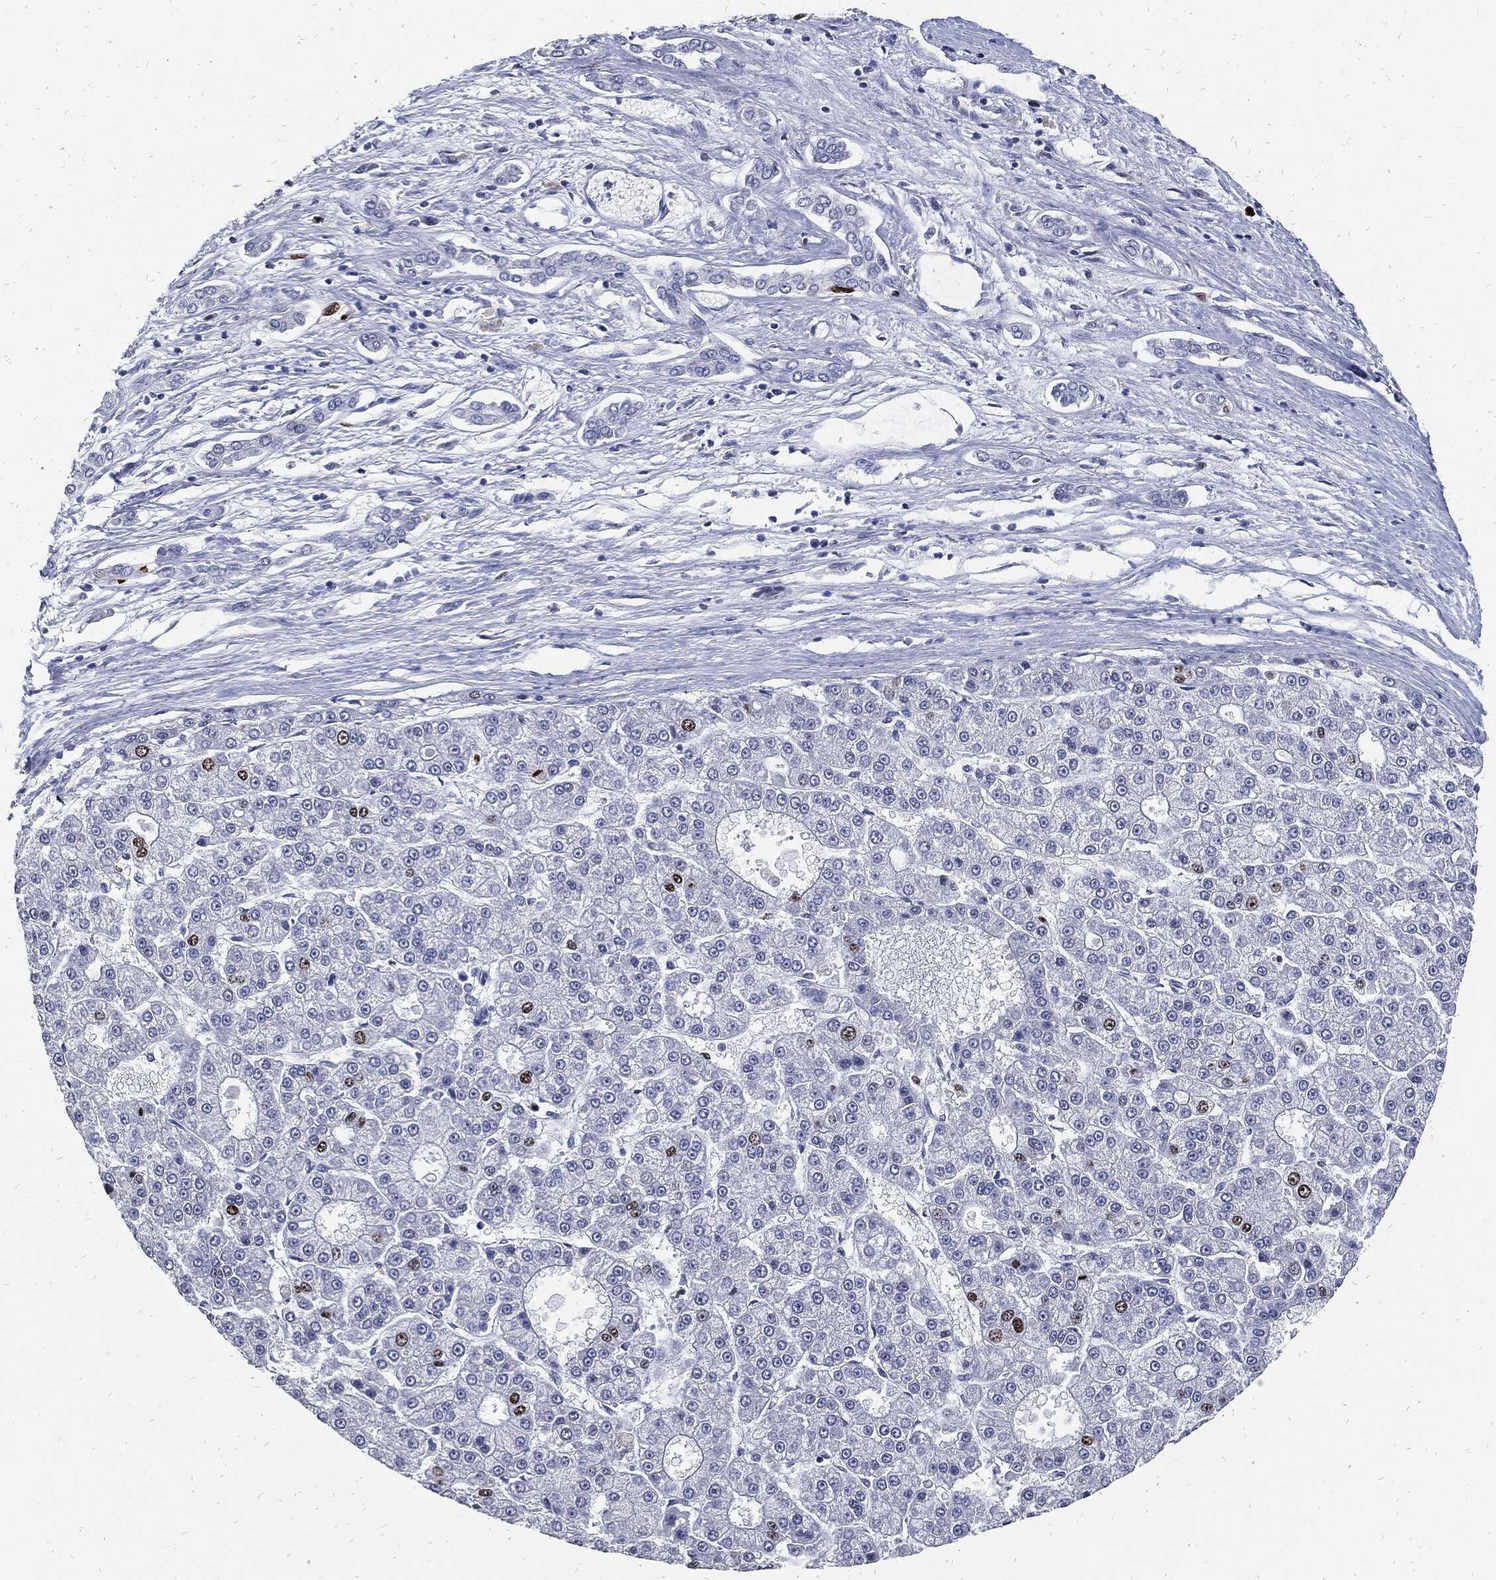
{"staining": {"intensity": "strong", "quantity": "<25%", "location": "nuclear"}, "tissue": "liver cancer", "cell_type": "Tumor cells", "image_type": "cancer", "snomed": [{"axis": "morphology", "description": "Carcinoma, Hepatocellular, NOS"}, {"axis": "topography", "description": "Liver"}], "caption": "Liver cancer stained with immunohistochemistry (IHC) displays strong nuclear expression in approximately <25% of tumor cells. The protein of interest is stained brown, and the nuclei are stained in blue (DAB IHC with brightfield microscopy, high magnification).", "gene": "MKI67", "patient": {"sex": "male", "age": 70}}